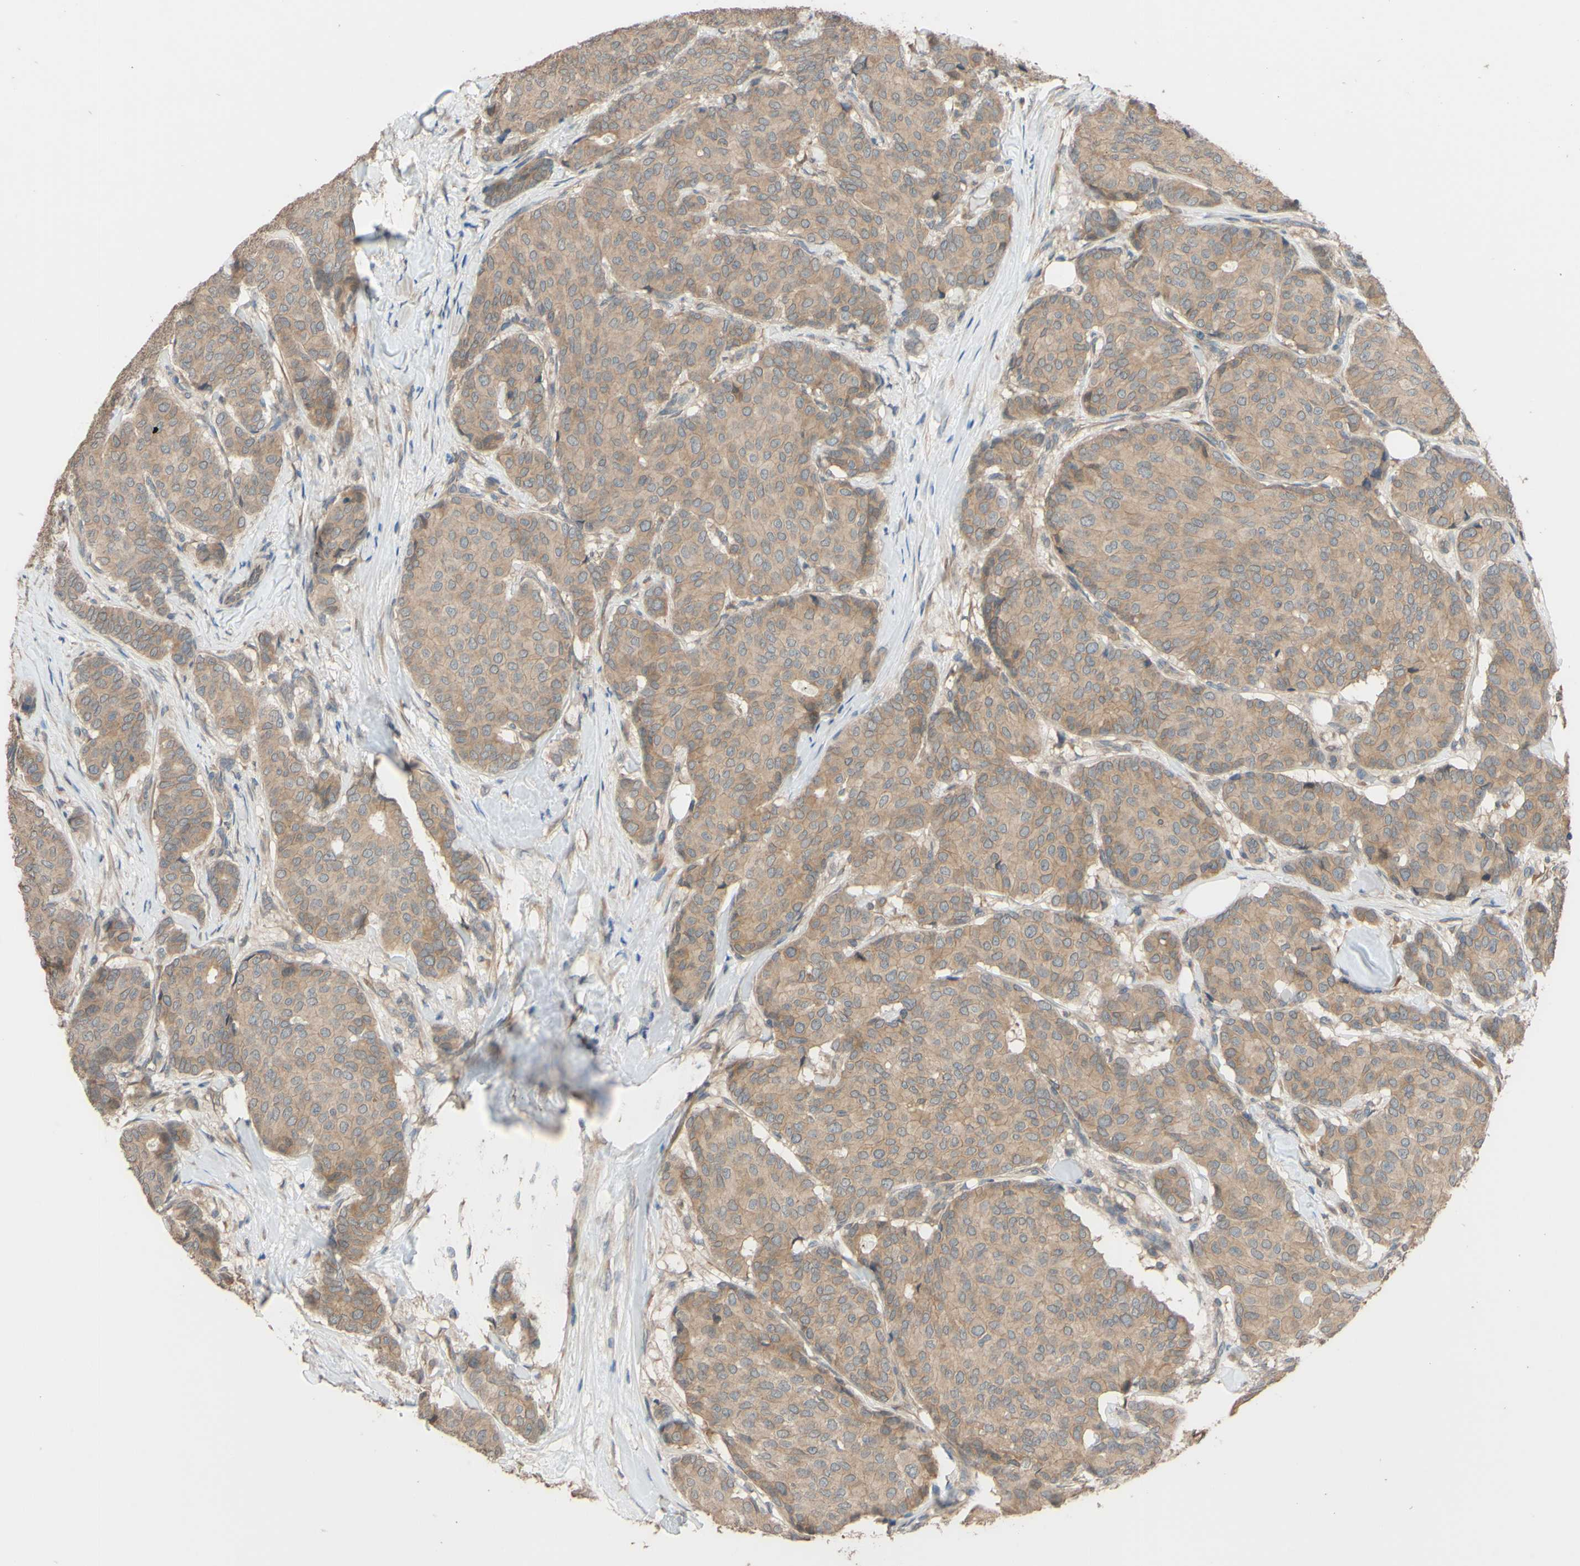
{"staining": {"intensity": "weak", "quantity": ">75%", "location": "cytoplasmic/membranous"}, "tissue": "breast cancer", "cell_type": "Tumor cells", "image_type": "cancer", "snomed": [{"axis": "morphology", "description": "Duct carcinoma"}, {"axis": "topography", "description": "Breast"}], "caption": "High-power microscopy captured an immunohistochemistry micrograph of breast cancer, revealing weak cytoplasmic/membranous staining in about >75% of tumor cells.", "gene": "SMIM19", "patient": {"sex": "female", "age": 75}}